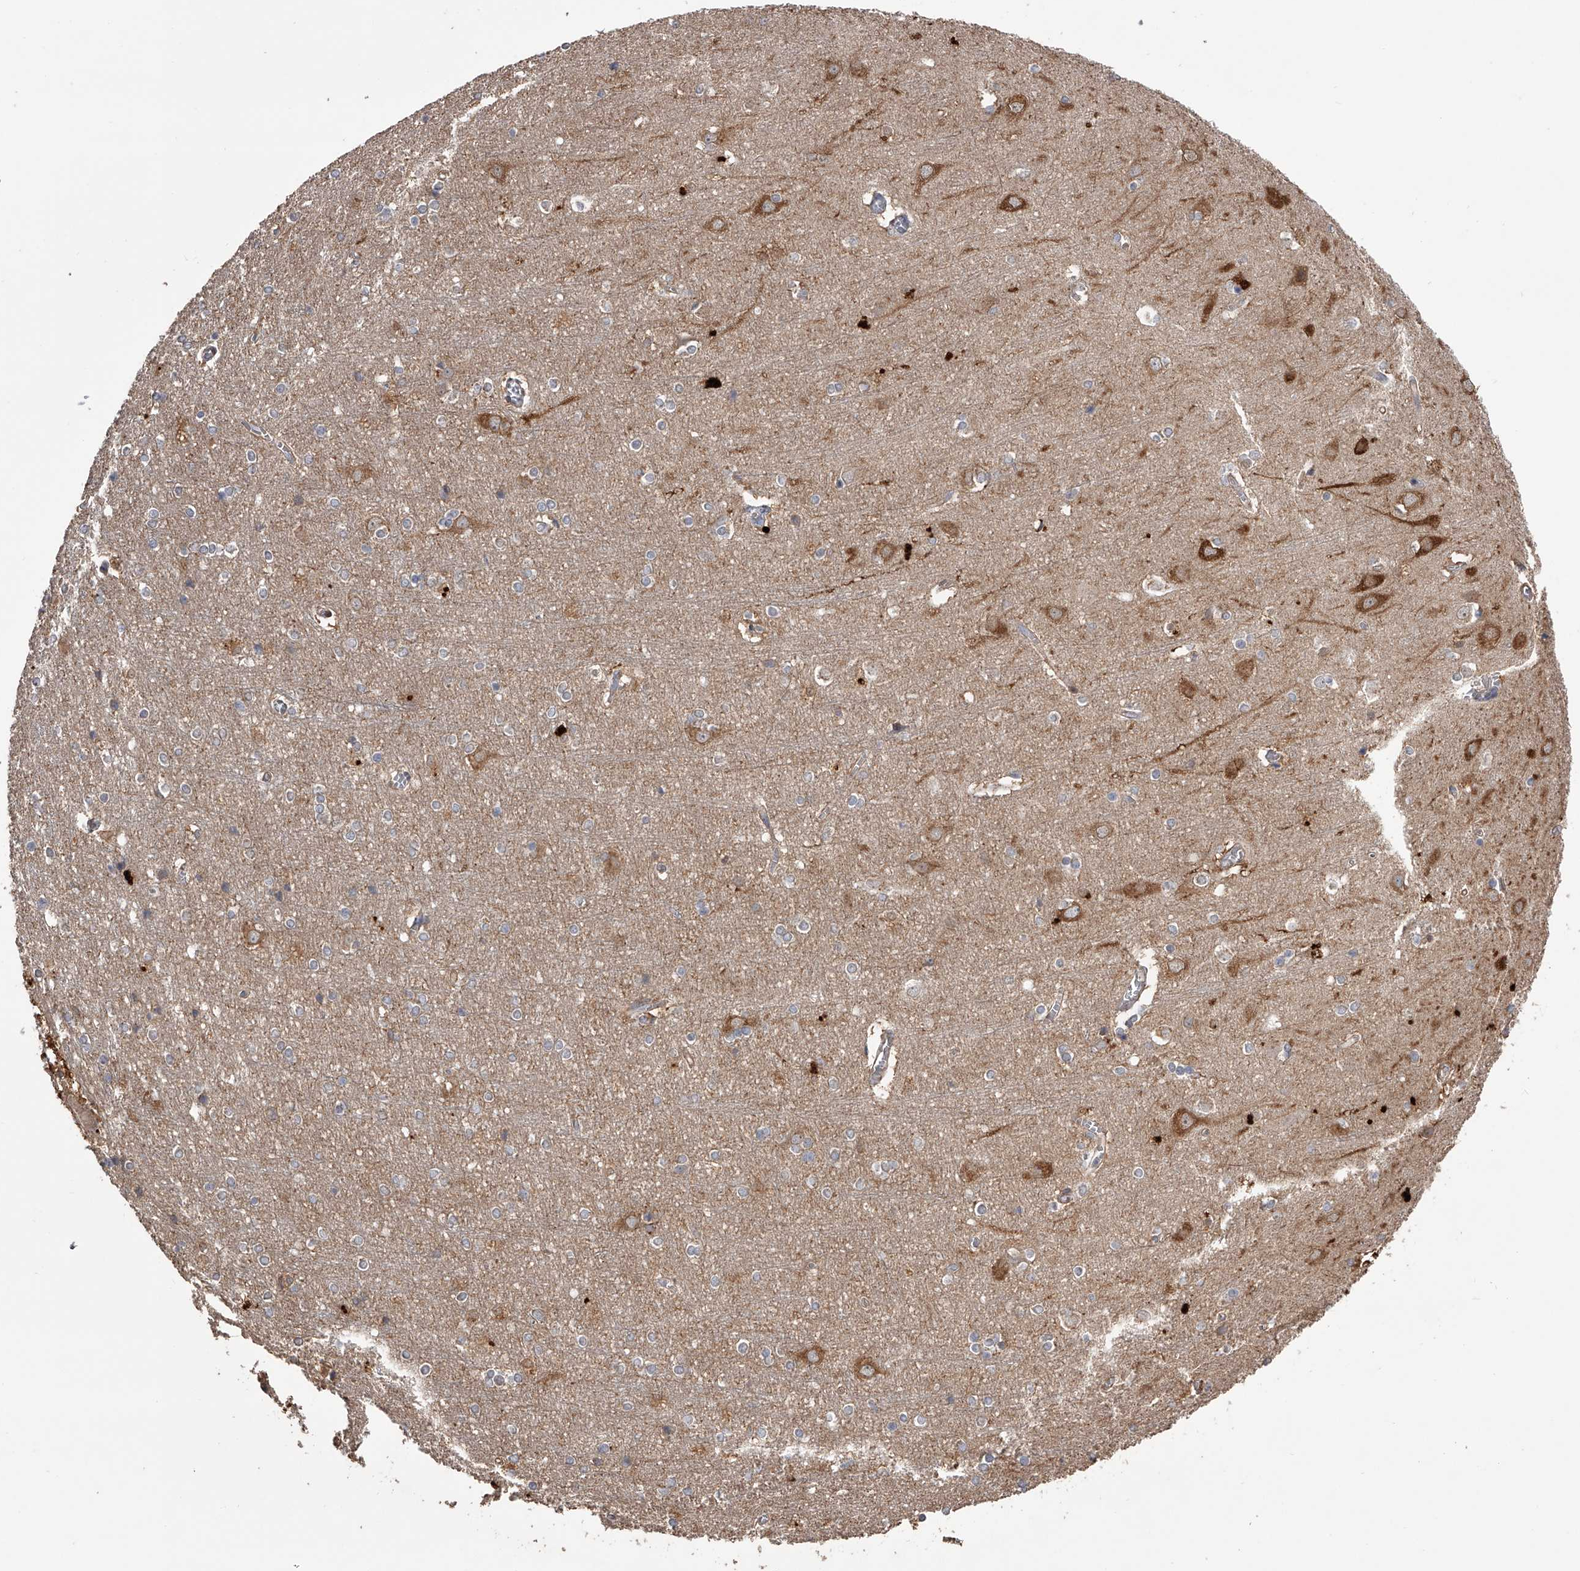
{"staining": {"intensity": "weak", "quantity": ">75%", "location": "cytoplasmic/membranous"}, "tissue": "cerebral cortex", "cell_type": "Endothelial cells", "image_type": "normal", "snomed": [{"axis": "morphology", "description": "Normal tissue, NOS"}, {"axis": "topography", "description": "Cerebral cortex"}], "caption": "Protein analysis of unremarkable cerebral cortex exhibits weak cytoplasmic/membranous expression in approximately >75% of endothelial cells.", "gene": "ZNF343", "patient": {"sex": "male", "age": 54}}